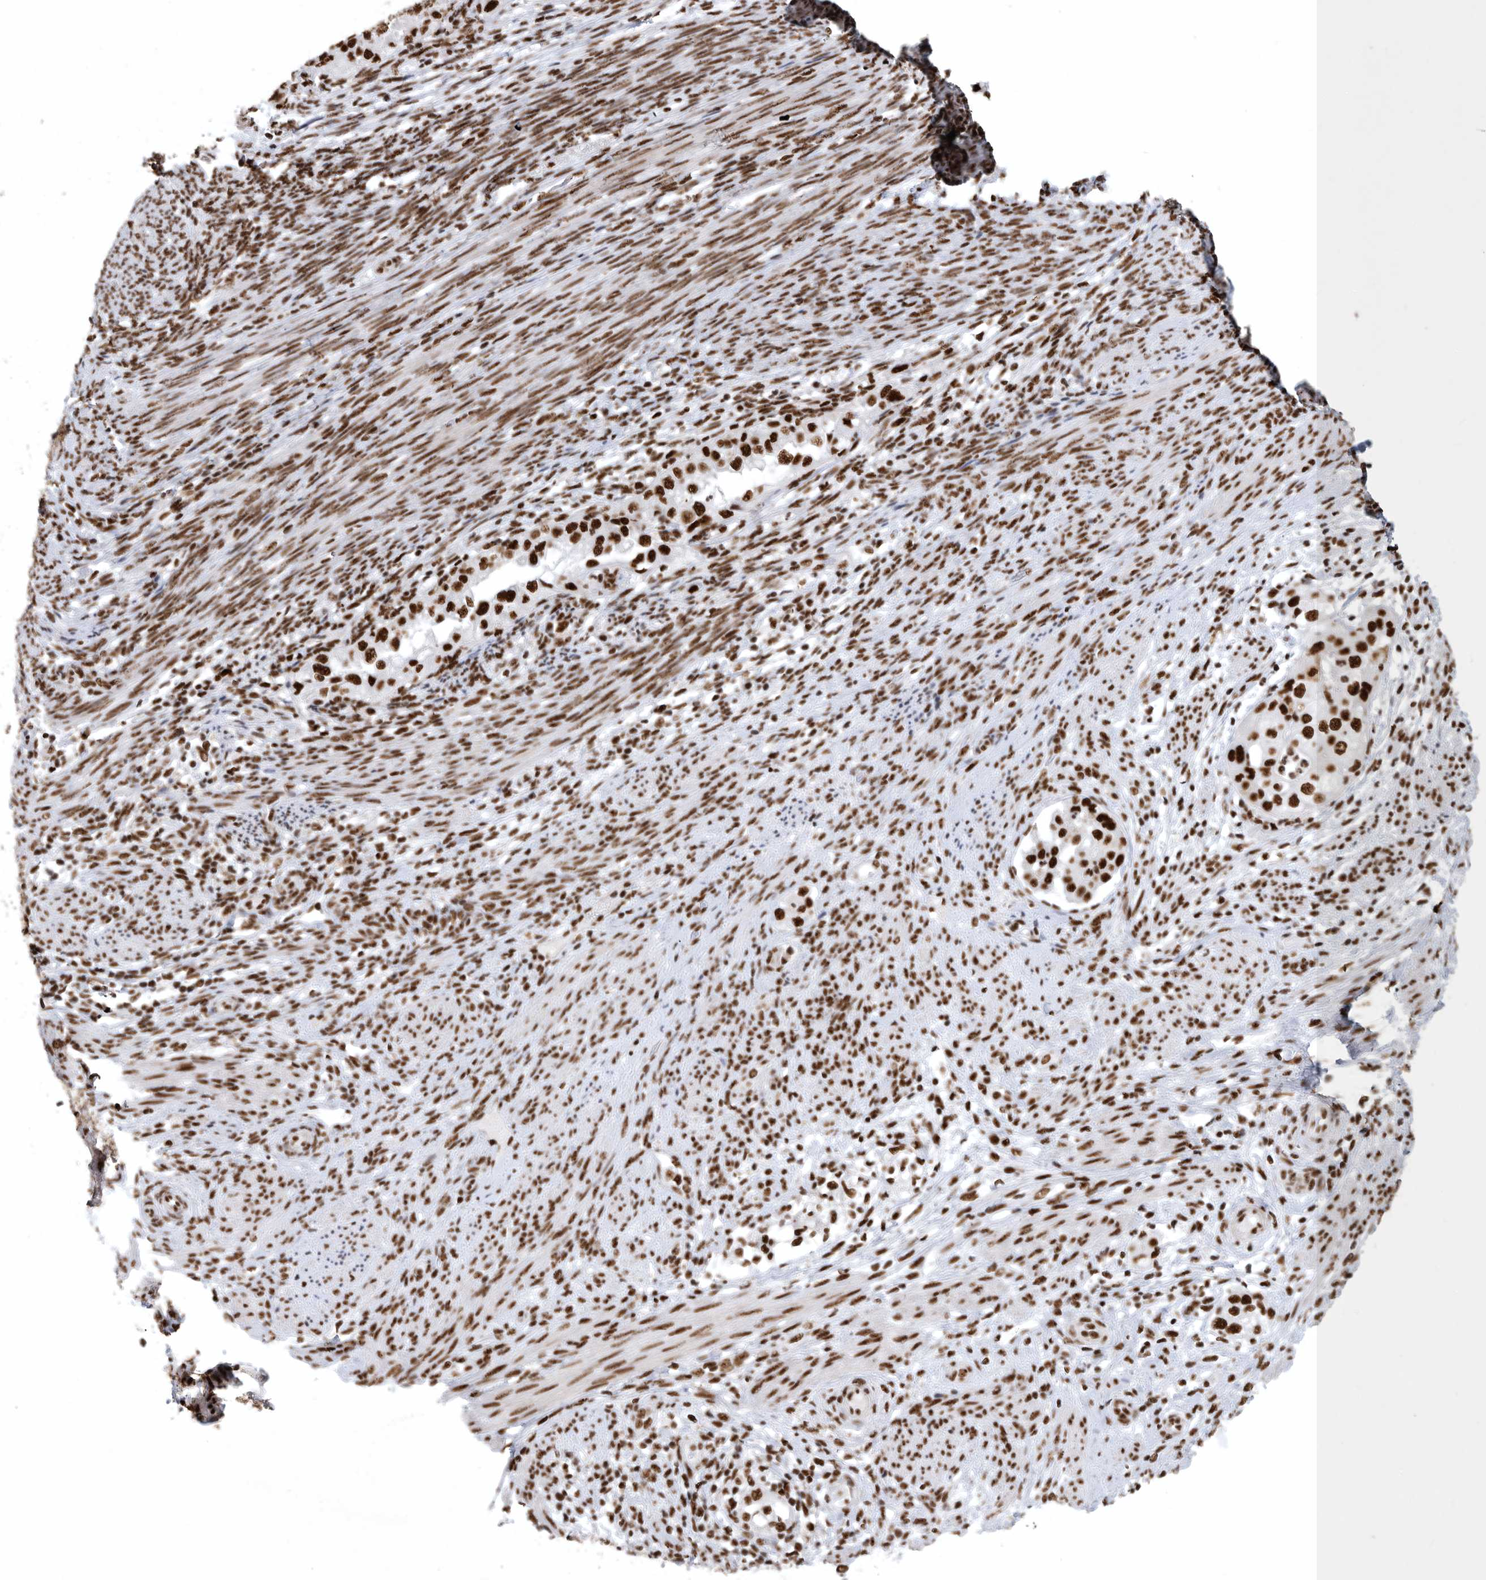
{"staining": {"intensity": "strong", "quantity": ">75%", "location": "nuclear"}, "tissue": "endometrial cancer", "cell_type": "Tumor cells", "image_type": "cancer", "snomed": [{"axis": "morphology", "description": "Adenocarcinoma, NOS"}, {"axis": "topography", "description": "Endometrium"}], "caption": "Endometrial cancer (adenocarcinoma) tissue reveals strong nuclear expression in approximately >75% of tumor cells Using DAB (brown) and hematoxylin (blue) stains, captured at high magnification using brightfield microscopy.", "gene": "BCLAF1", "patient": {"sex": "female", "age": 85}}